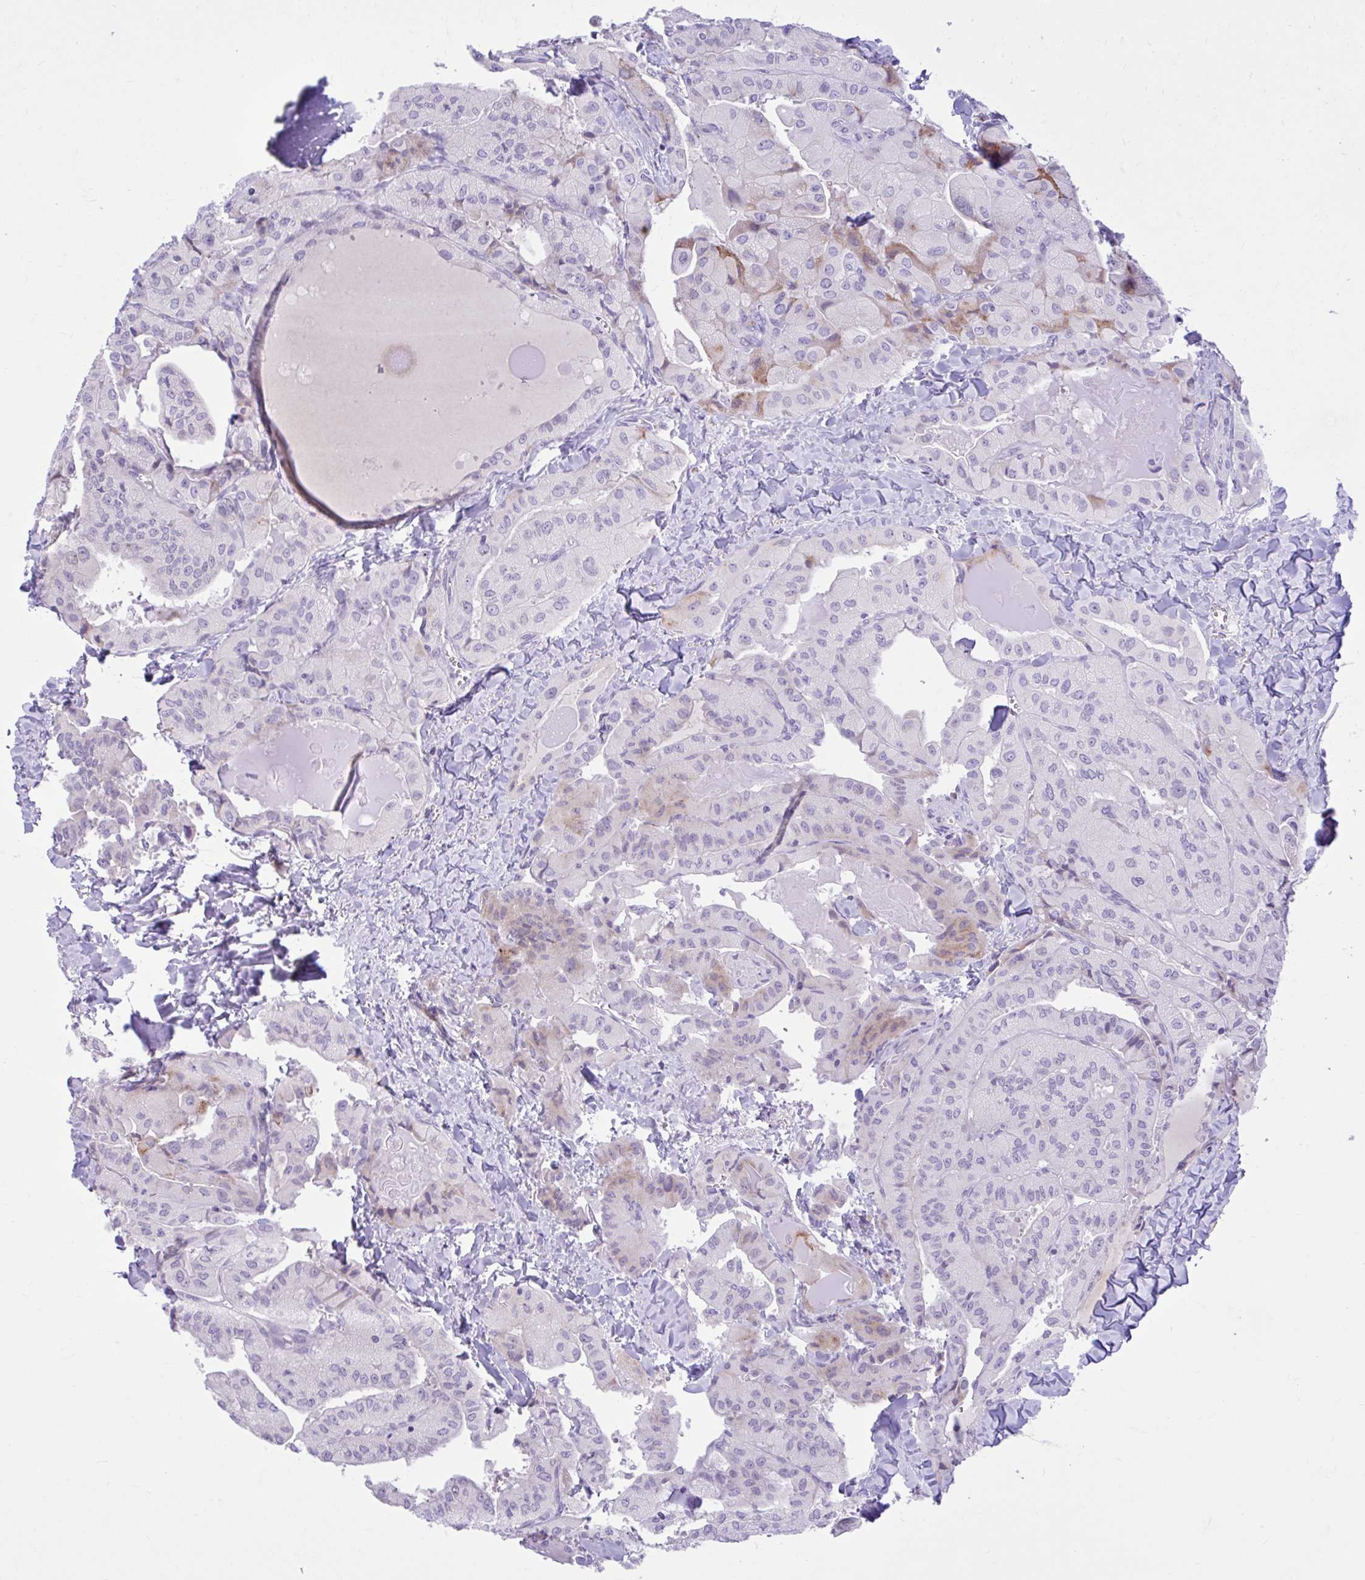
{"staining": {"intensity": "negative", "quantity": "none", "location": "none"}, "tissue": "thyroid cancer", "cell_type": "Tumor cells", "image_type": "cancer", "snomed": [{"axis": "morphology", "description": "Normal tissue, NOS"}, {"axis": "morphology", "description": "Papillary adenocarcinoma, NOS"}, {"axis": "topography", "description": "Thyroid gland"}], "caption": "A high-resolution micrograph shows immunohistochemistry (IHC) staining of thyroid papillary adenocarcinoma, which reveals no significant staining in tumor cells. (Immunohistochemistry, brightfield microscopy, high magnification).", "gene": "FAM153A", "patient": {"sex": "female", "age": 59}}